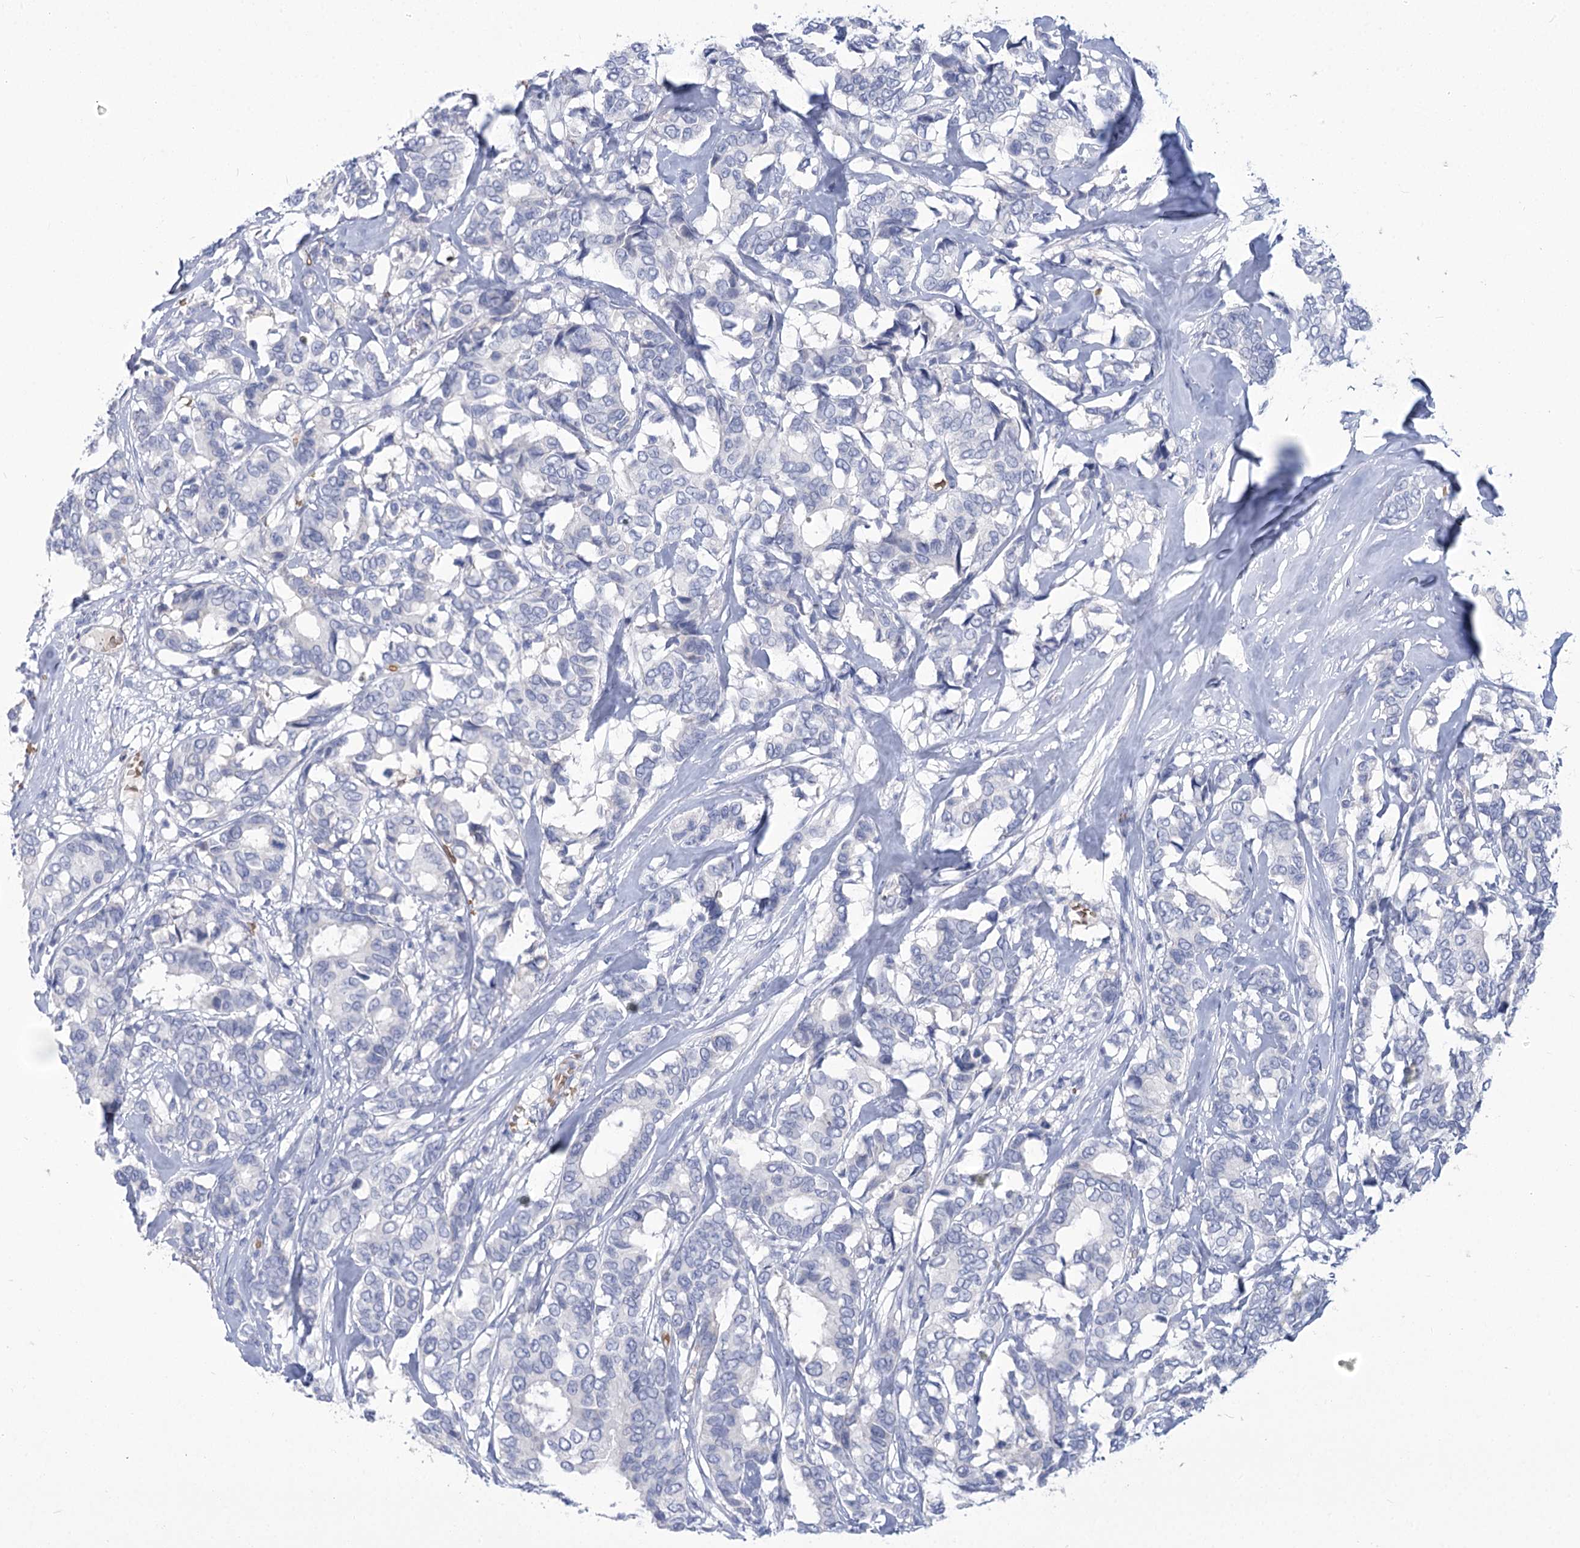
{"staining": {"intensity": "negative", "quantity": "none", "location": "none"}, "tissue": "breast cancer", "cell_type": "Tumor cells", "image_type": "cancer", "snomed": [{"axis": "morphology", "description": "Duct carcinoma"}, {"axis": "topography", "description": "Breast"}], "caption": "High magnification brightfield microscopy of infiltrating ductal carcinoma (breast) stained with DAB (3,3'-diaminobenzidine) (brown) and counterstained with hematoxylin (blue): tumor cells show no significant staining. Brightfield microscopy of immunohistochemistry (IHC) stained with DAB (3,3'-diaminobenzidine) (brown) and hematoxylin (blue), captured at high magnification.", "gene": "HBA1", "patient": {"sex": "female", "age": 87}}